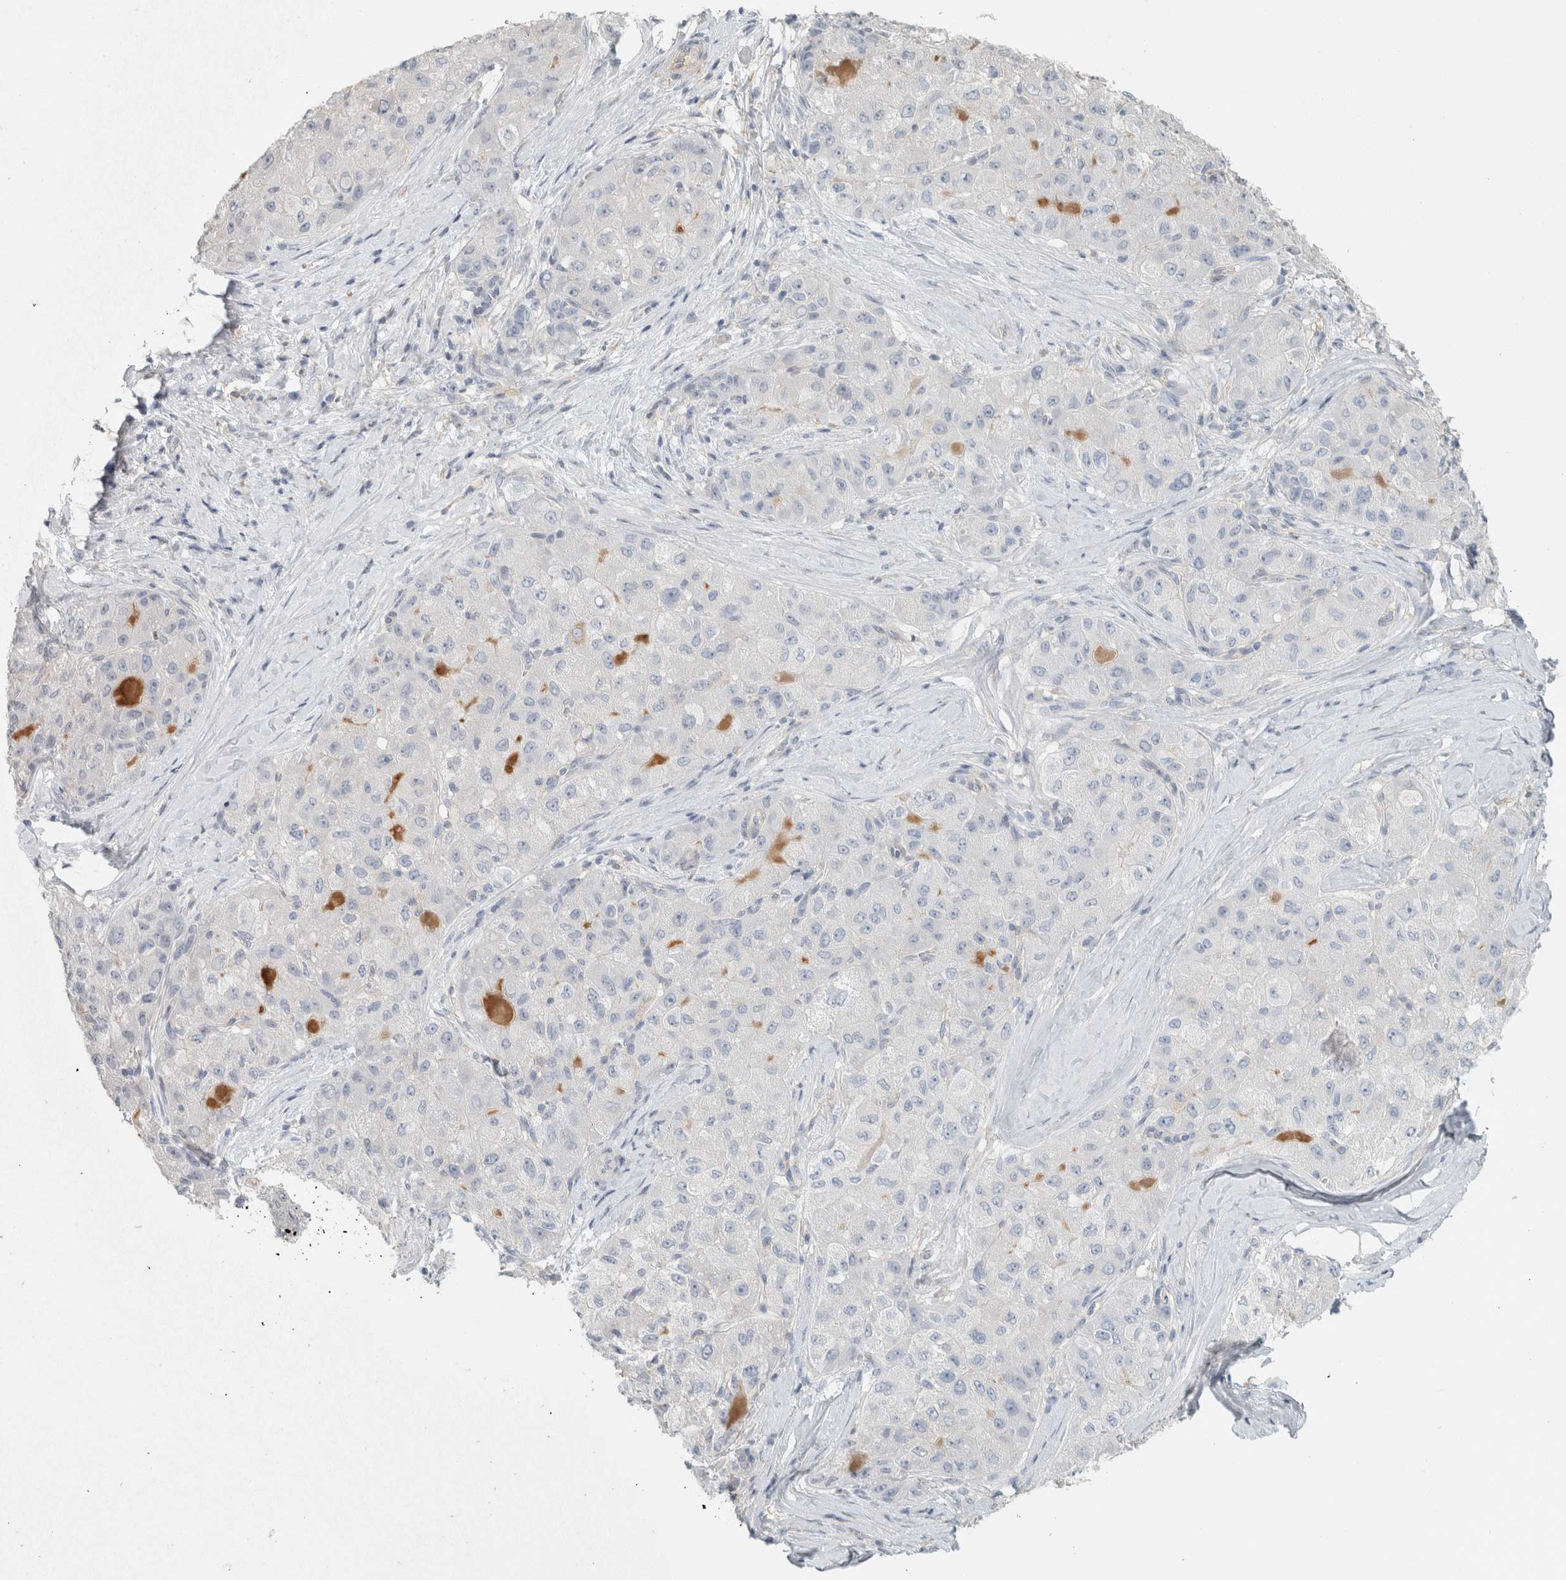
{"staining": {"intensity": "negative", "quantity": "none", "location": "none"}, "tissue": "liver cancer", "cell_type": "Tumor cells", "image_type": "cancer", "snomed": [{"axis": "morphology", "description": "Carcinoma, Hepatocellular, NOS"}, {"axis": "topography", "description": "Liver"}], "caption": "The image demonstrates no significant positivity in tumor cells of liver cancer.", "gene": "SCIN", "patient": {"sex": "male", "age": 80}}